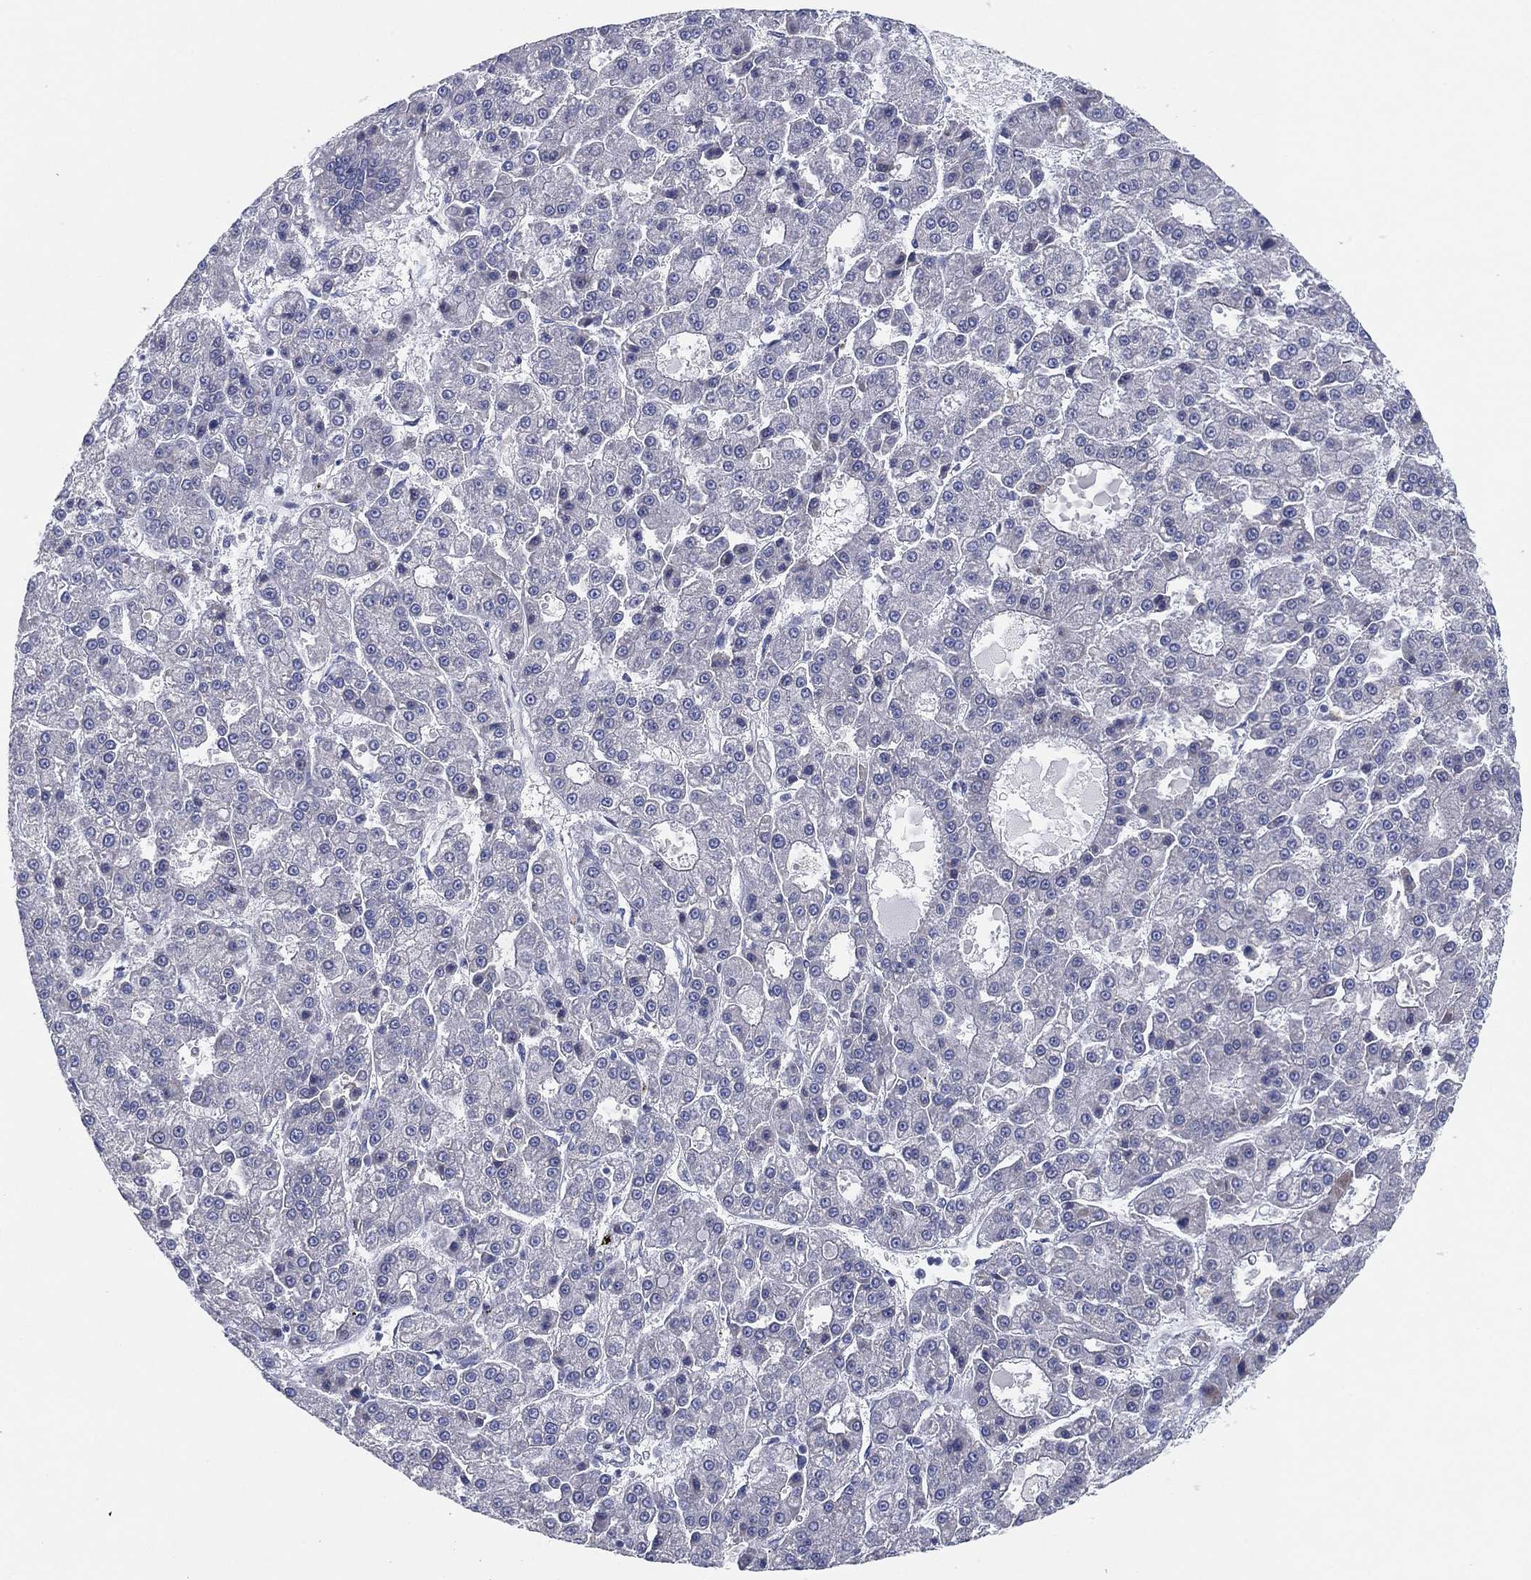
{"staining": {"intensity": "negative", "quantity": "none", "location": "none"}, "tissue": "liver cancer", "cell_type": "Tumor cells", "image_type": "cancer", "snomed": [{"axis": "morphology", "description": "Carcinoma, Hepatocellular, NOS"}, {"axis": "topography", "description": "Liver"}], "caption": "IHC histopathology image of hepatocellular carcinoma (liver) stained for a protein (brown), which displays no positivity in tumor cells.", "gene": "TMEM40", "patient": {"sex": "male", "age": 70}}